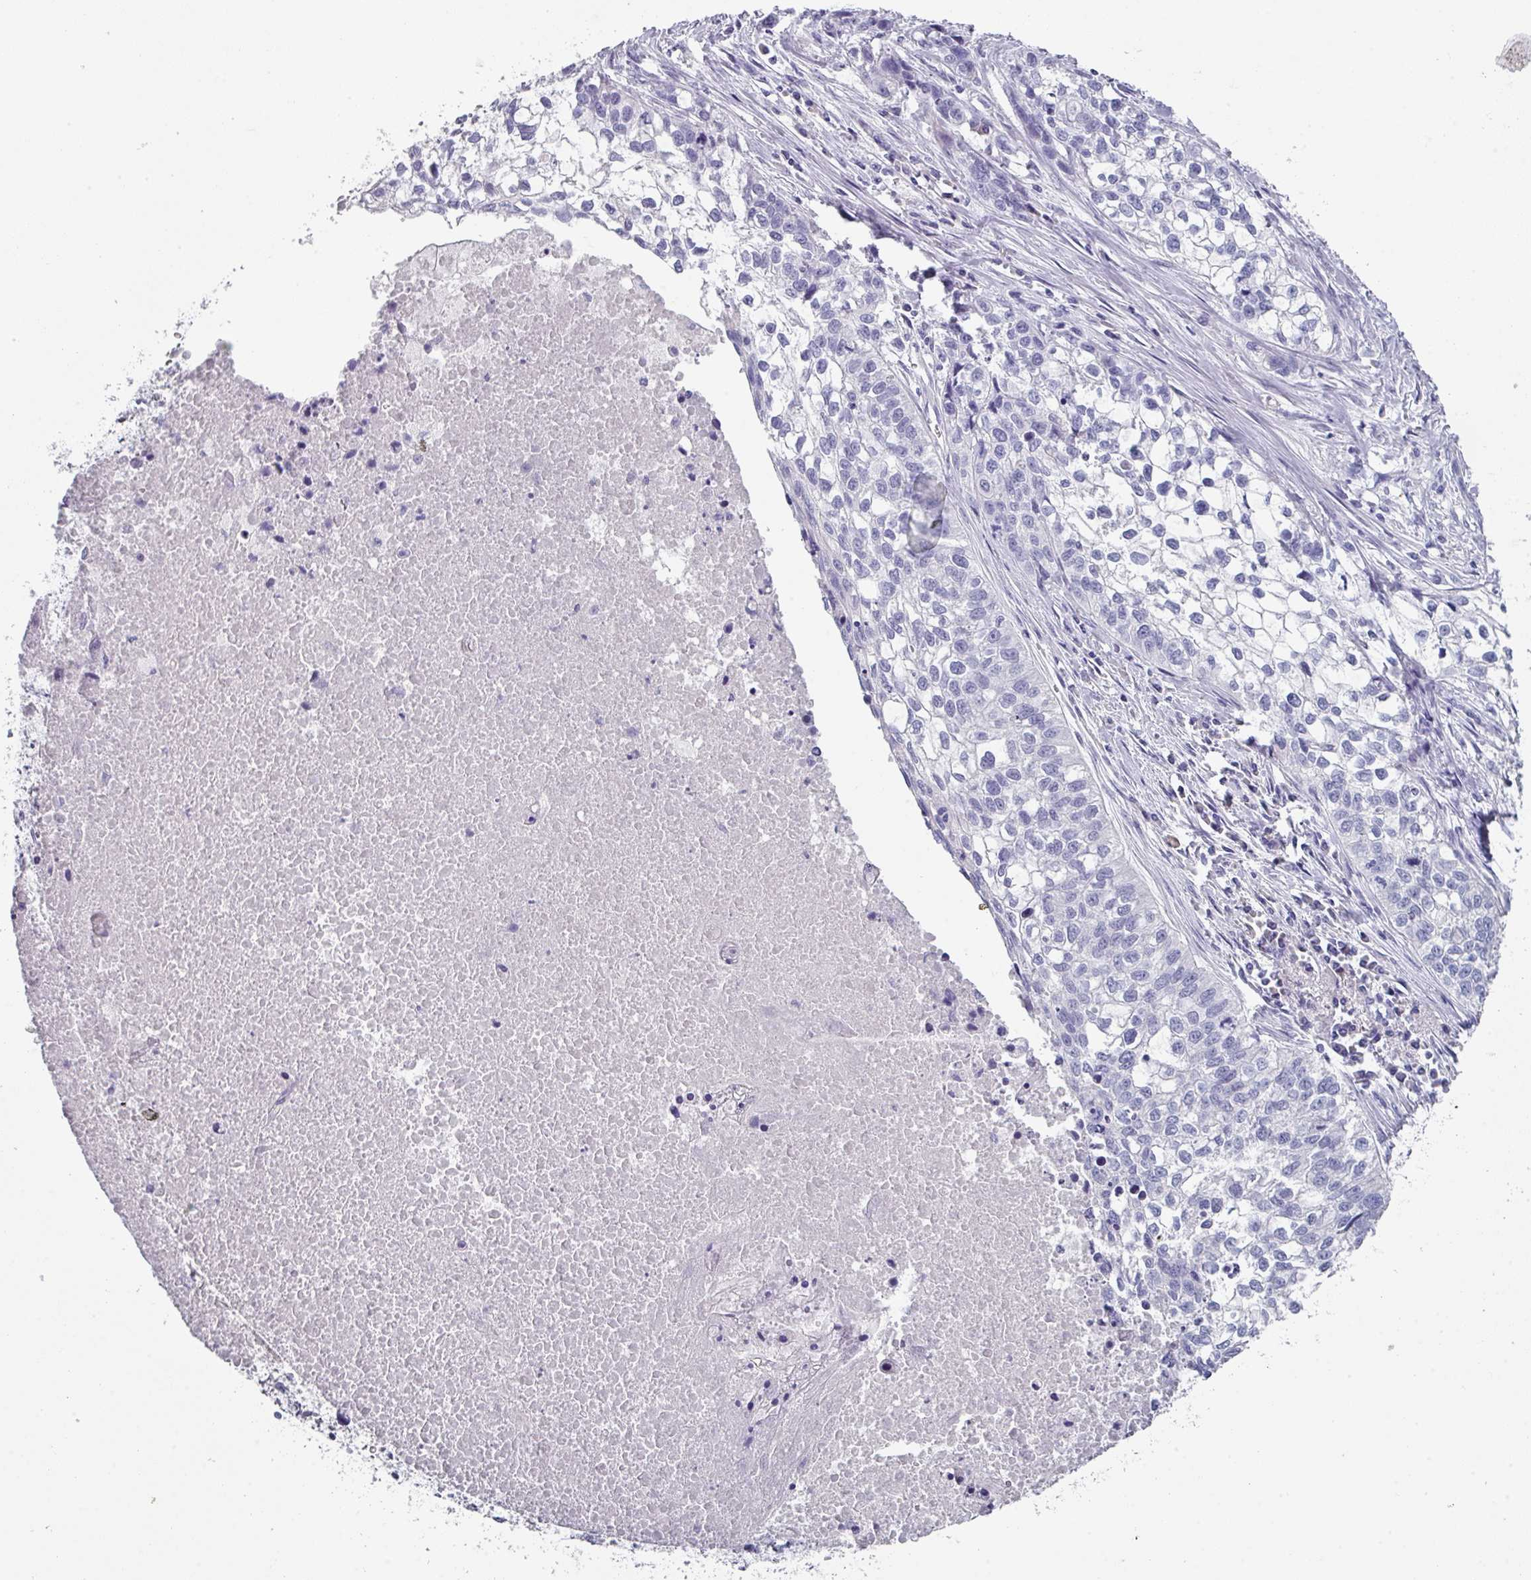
{"staining": {"intensity": "negative", "quantity": "none", "location": "none"}, "tissue": "lung cancer", "cell_type": "Tumor cells", "image_type": "cancer", "snomed": [{"axis": "morphology", "description": "Squamous cell carcinoma, NOS"}, {"axis": "topography", "description": "Lung"}], "caption": "An IHC photomicrograph of lung cancer (squamous cell carcinoma) is shown. There is no staining in tumor cells of lung cancer (squamous cell carcinoma).", "gene": "DEFB115", "patient": {"sex": "male", "age": 74}}